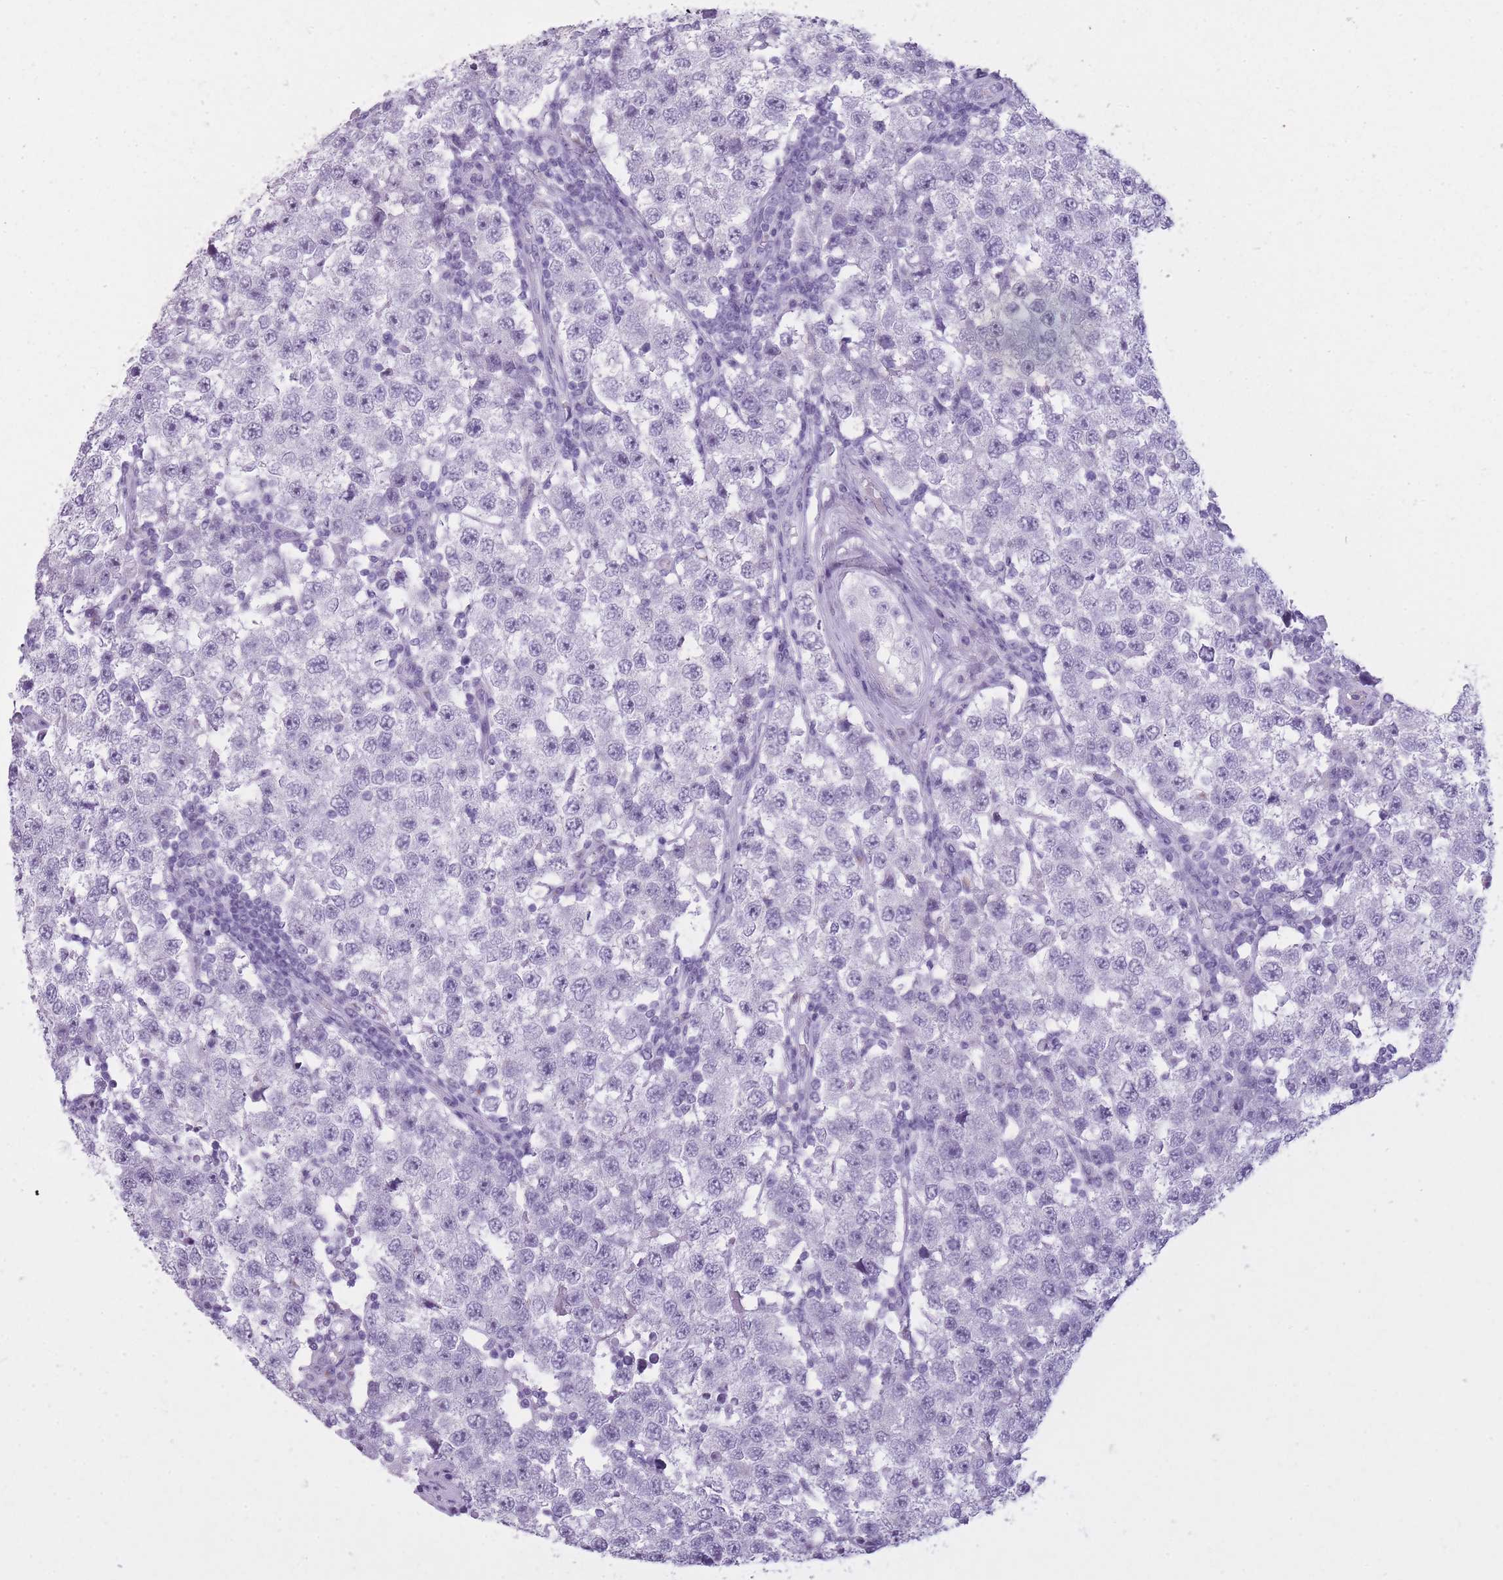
{"staining": {"intensity": "negative", "quantity": "none", "location": "none"}, "tissue": "testis cancer", "cell_type": "Tumor cells", "image_type": "cancer", "snomed": [{"axis": "morphology", "description": "Seminoma, NOS"}, {"axis": "topography", "description": "Testis"}], "caption": "An image of human testis cancer is negative for staining in tumor cells.", "gene": "GOLGA6D", "patient": {"sex": "male", "age": 34}}